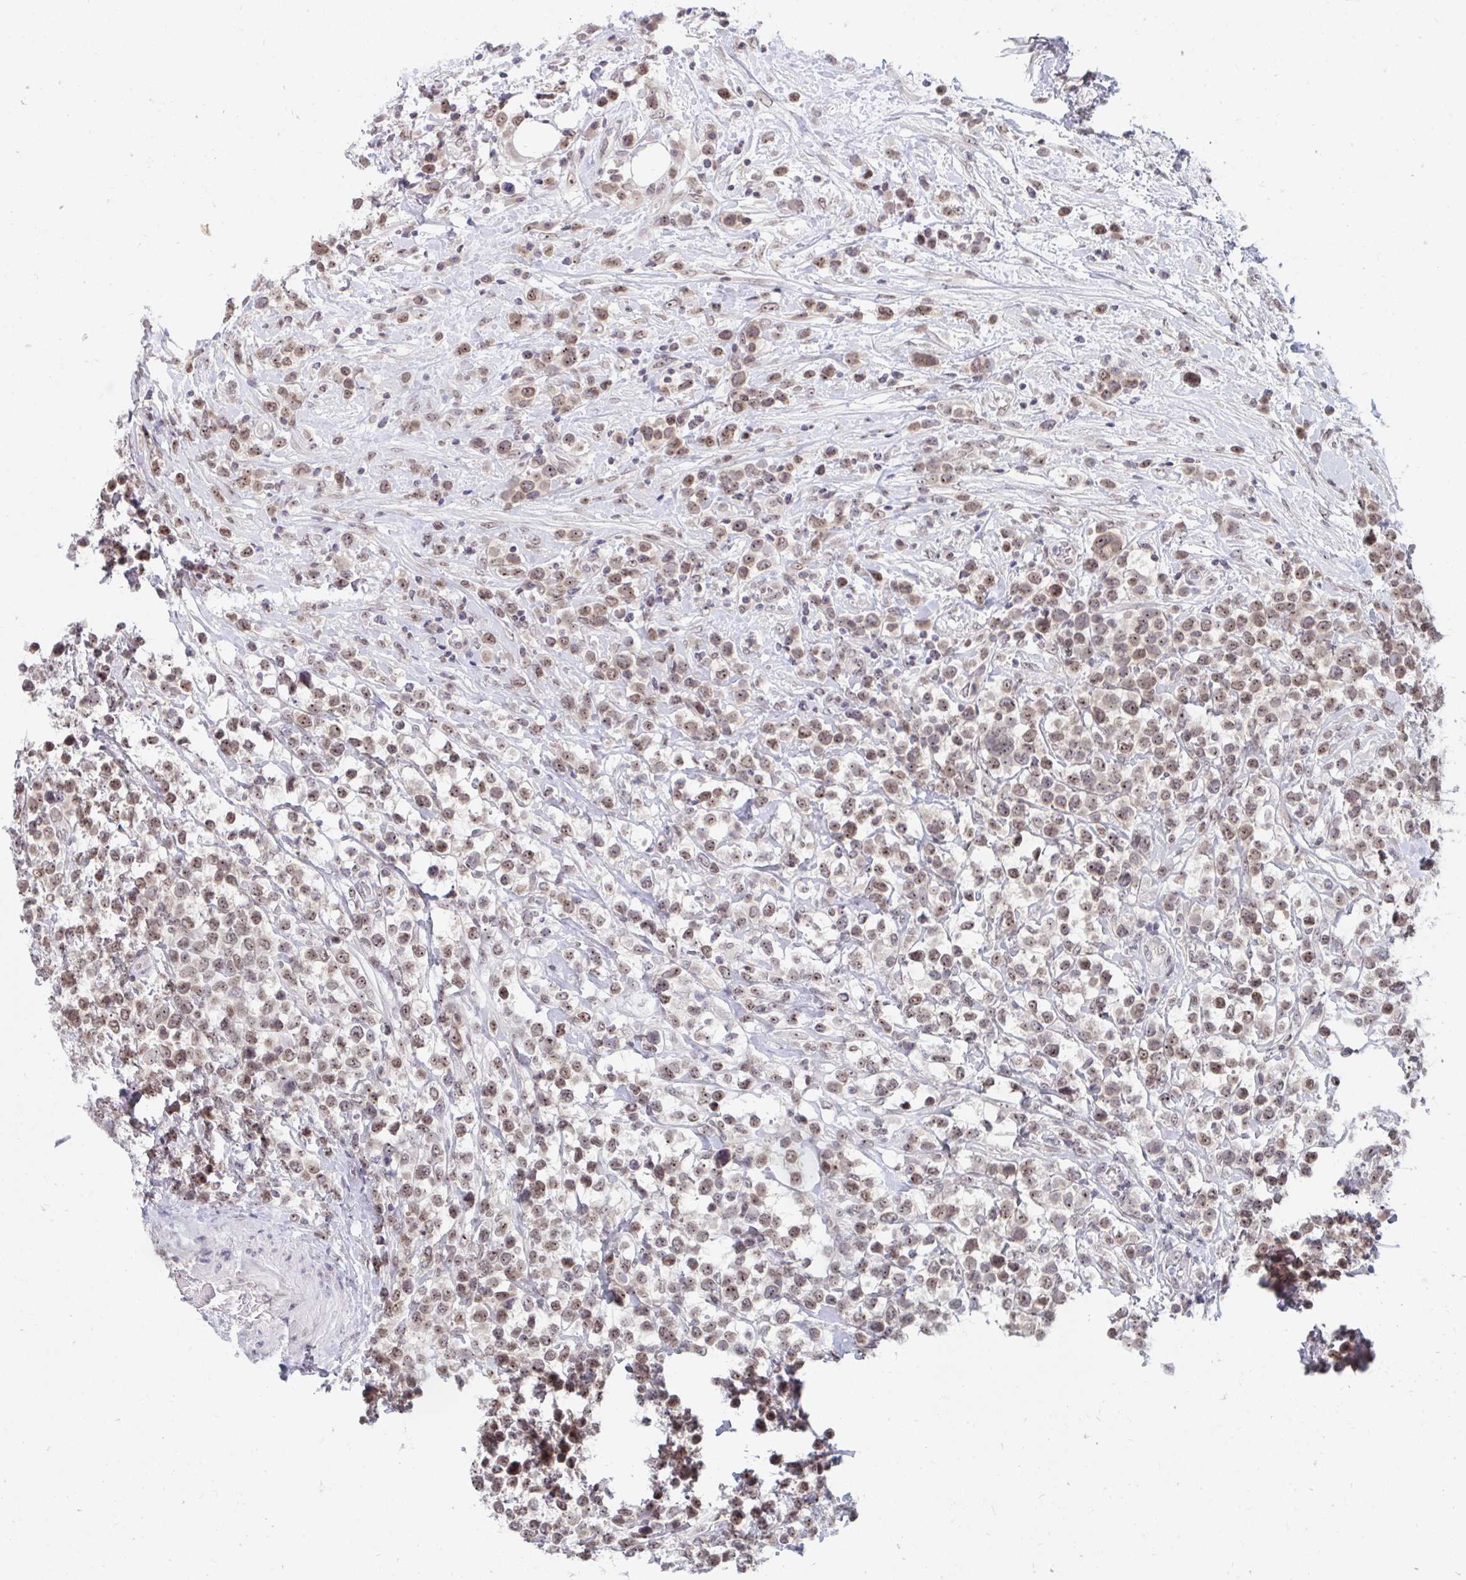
{"staining": {"intensity": "moderate", "quantity": "25%-75%", "location": "nuclear"}, "tissue": "lymphoma", "cell_type": "Tumor cells", "image_type": "cancer", "snomed": [{"axis": "morphology", "description": "Malignant lymphoma, non-Hodgkin's type, High grade"}, {"axis": "topography", "description": "Soft tissue"}], "caption": "Brown immunohistochemical staining in lymphoma demonstrates moderate nuclear positivity in approximately 25%-75% of tumor cells.", "gene": "TRIP12", "patient": {"sex": "female", "age": 56}}